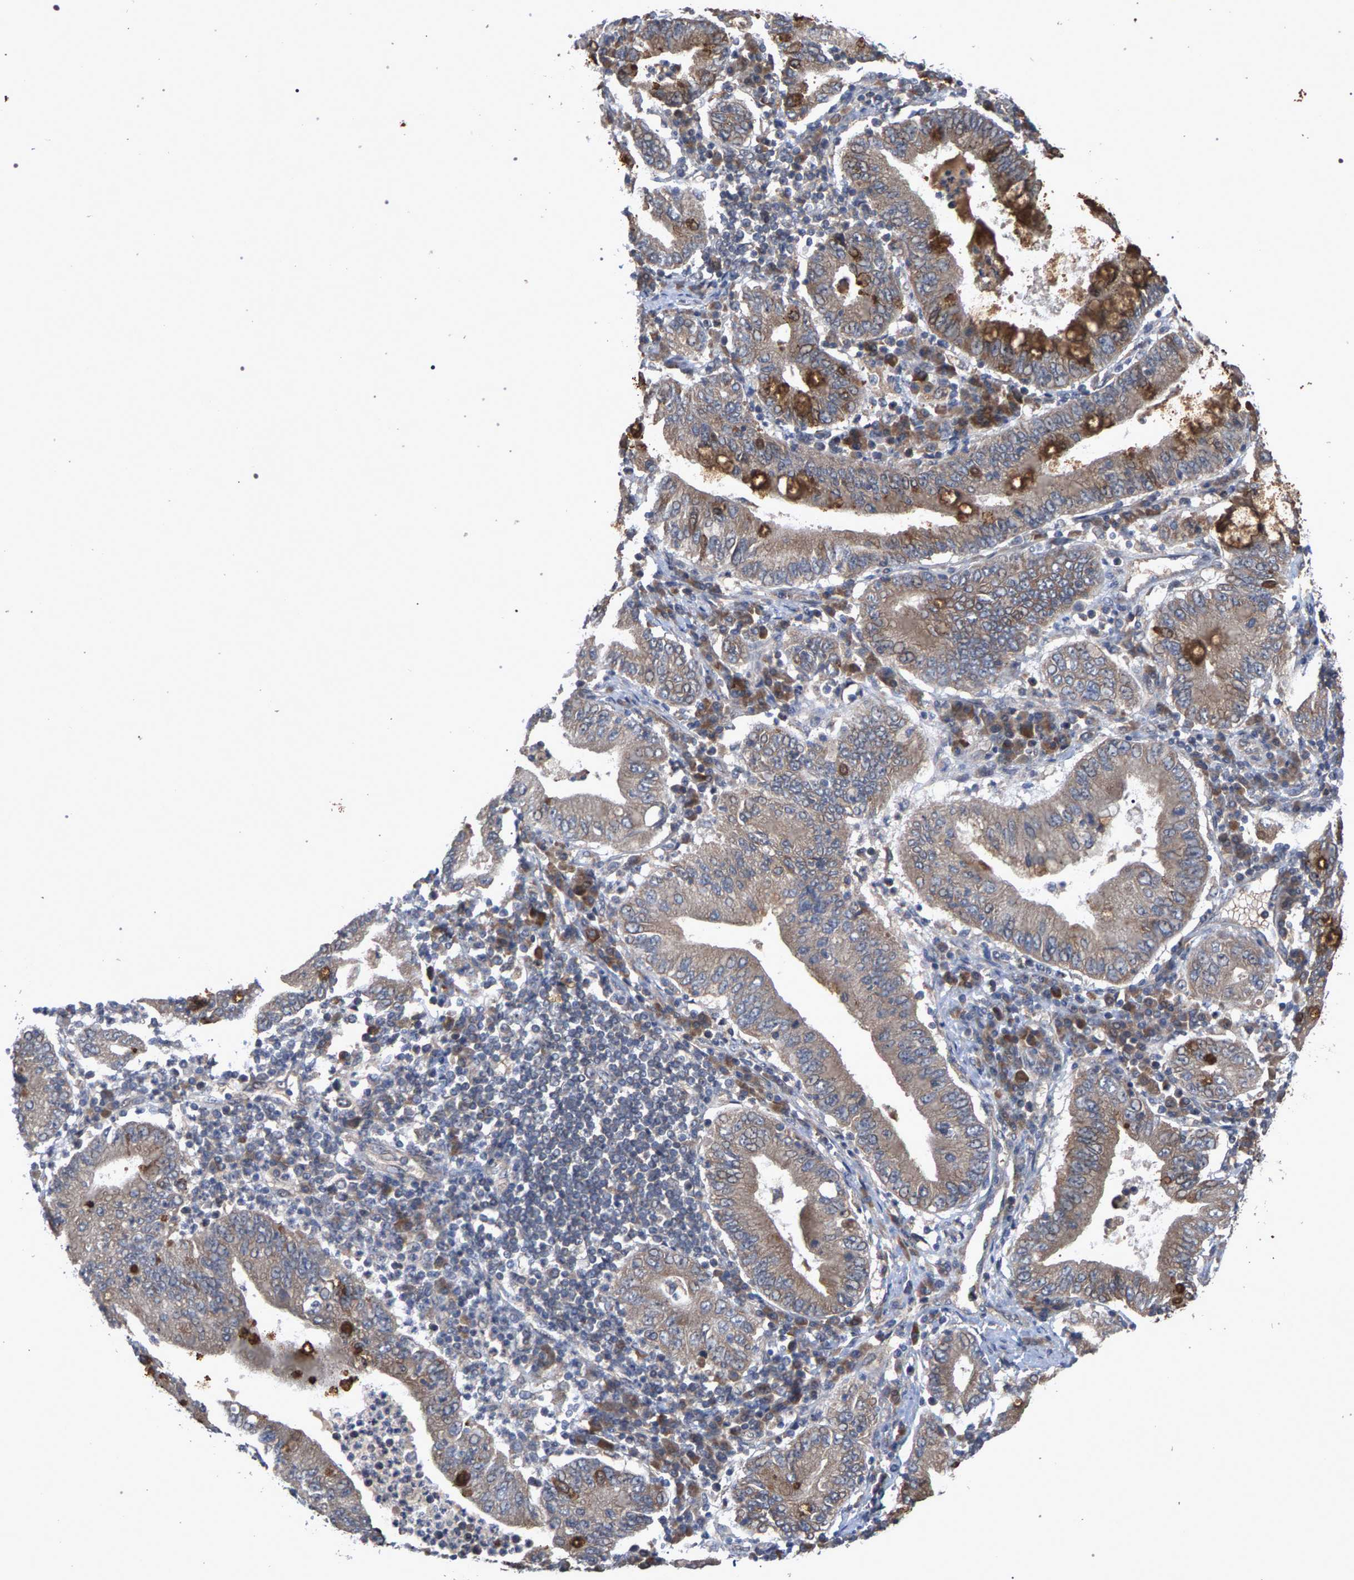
{"staining": {"intensity": "moderate", "quantity": ">75%", "location": "cytoplasmic/membranous"}, "tissue": "stomach cancer", "cell_type": "Tumor cells", "image_type": "cancer", "snomed": [{"axis": "morphology", "description": "Normal tissue, NOS"}, {"axis": "morphology", "description": "Adenocarcinoma, NOS"}, {"axis": "topography", "description": "Esophagus"}, {"axis": "topography", "description": "Stomach, upper"}, {"axis": "topography", "description": "Peripheral nerve tissue"}], "caption": "Immunohistochemistry (IHC) of human adenocarcinoma (stomach) exhibits medium levels of moderate cytoplasmic/membranous staining in about >75% of tumor cells.", "gene": "SLC4A4", "patient": {"sex": "male", "age": 62}}